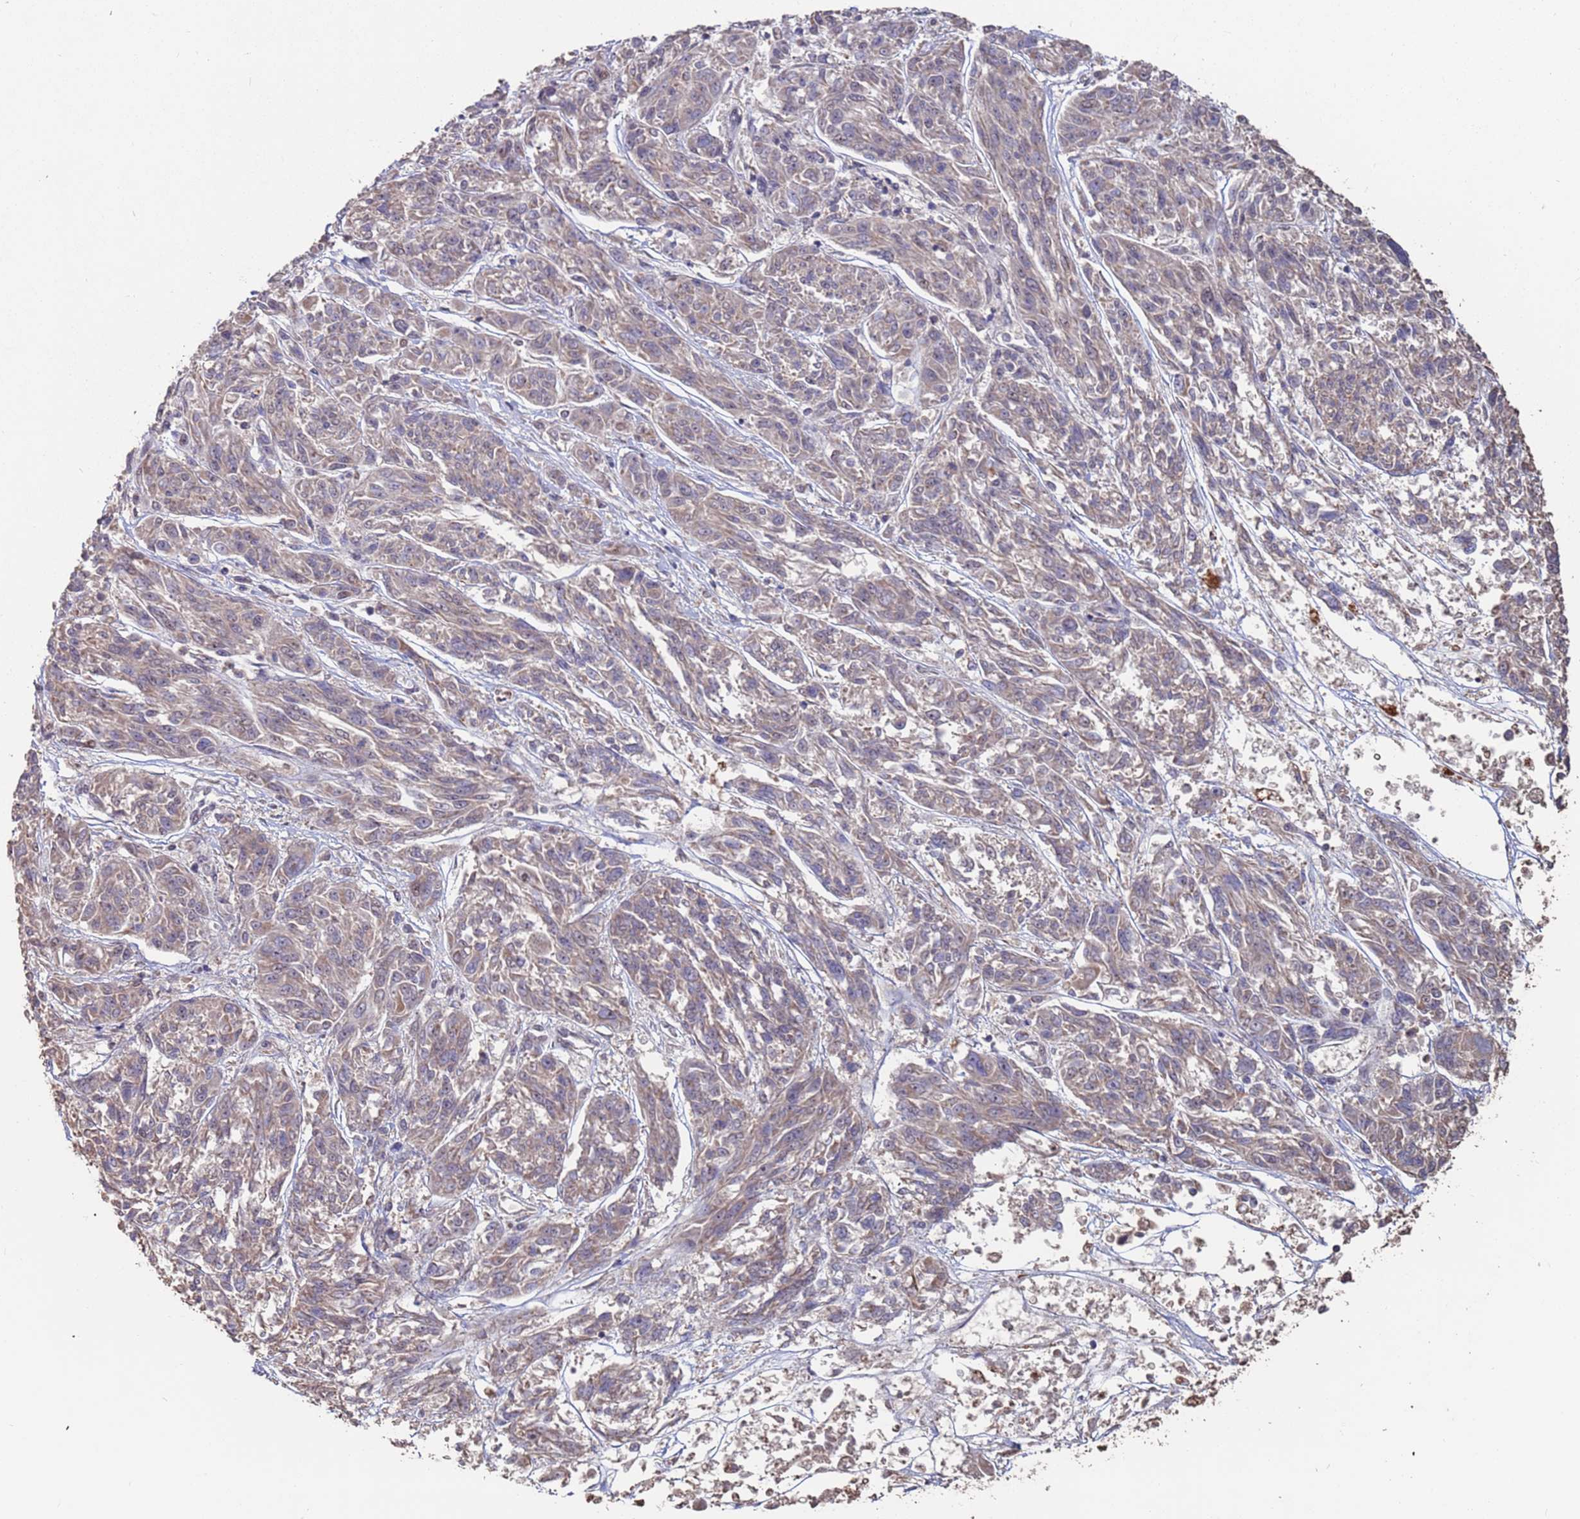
{"staining": {"intensity": "negative", "quantity": "none", "location": "none"}, "tissue": "melanoma", "cell_type": "Tumor cells", "image_type": "cancer", "snomed": [{"axis": "morphology", "description": "Malignant melanoma, NOS"}, {"axis": "topography", "description": "Skin"}], "caption": "This is an immunohistochemistry (IHC) image of human melanoma. There is no staining in tumor cells.", "gene": "PRR7", "patient": {"sex": "male", "age": 53}}